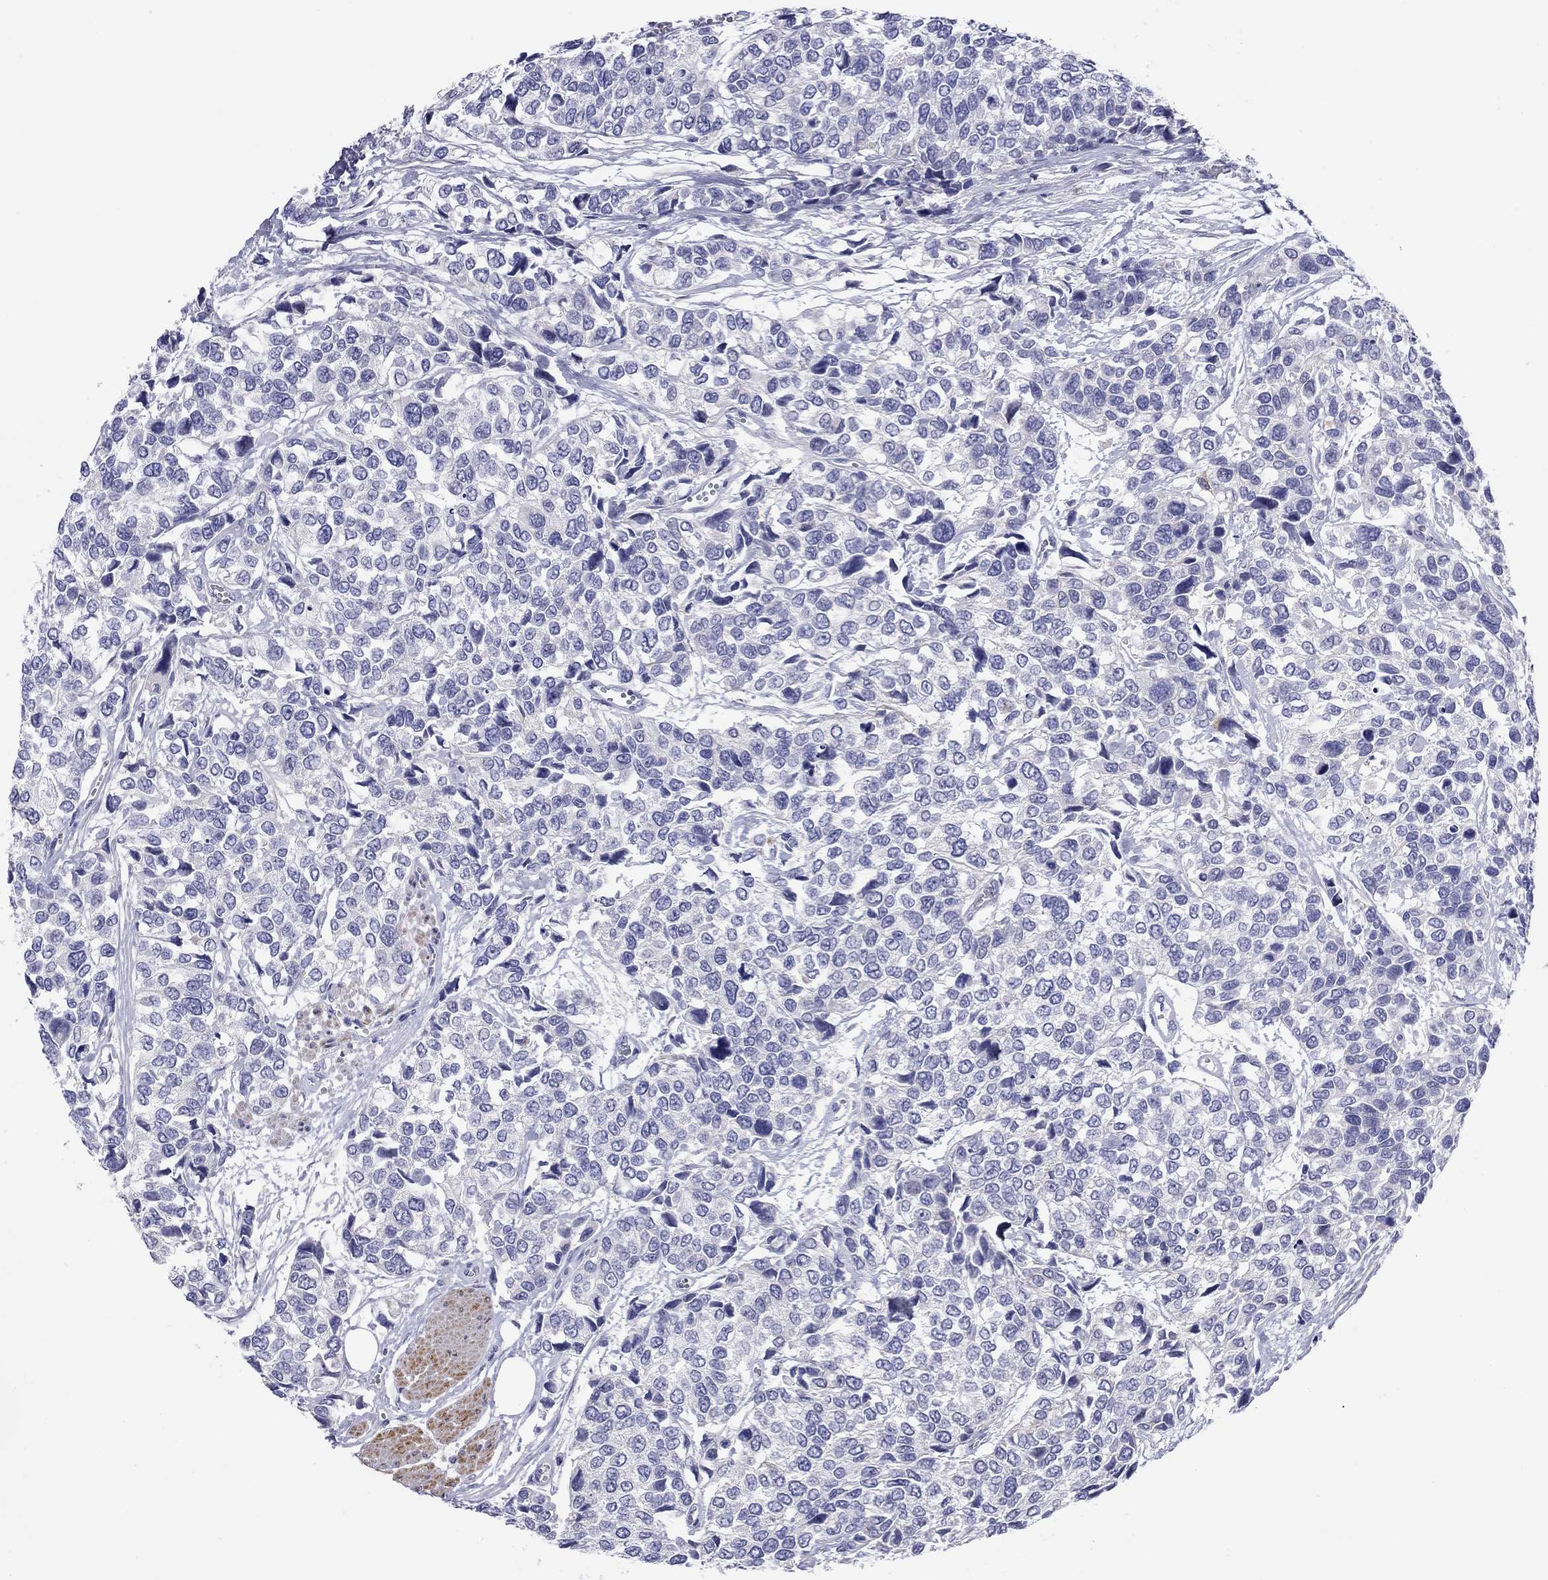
{"staining": {"intensity": "negative", "quantity": "none", "location": "none"}, "tissue": "urothelial cancer", "cell_type": "Tumor cells", "image_type": "cancer", "snomed": [{"axis": "morphology", "description": "Urothelial carcinoma, High grade"}, {"axis": "topography", "description": "Urinary bladder"}], "caption": "Immunohistochemical staining of urothelial cancer reveals no significant staining in tumor cells.", "gene": "CMYA5", "patient": {"sex": "male", "age": 77}}